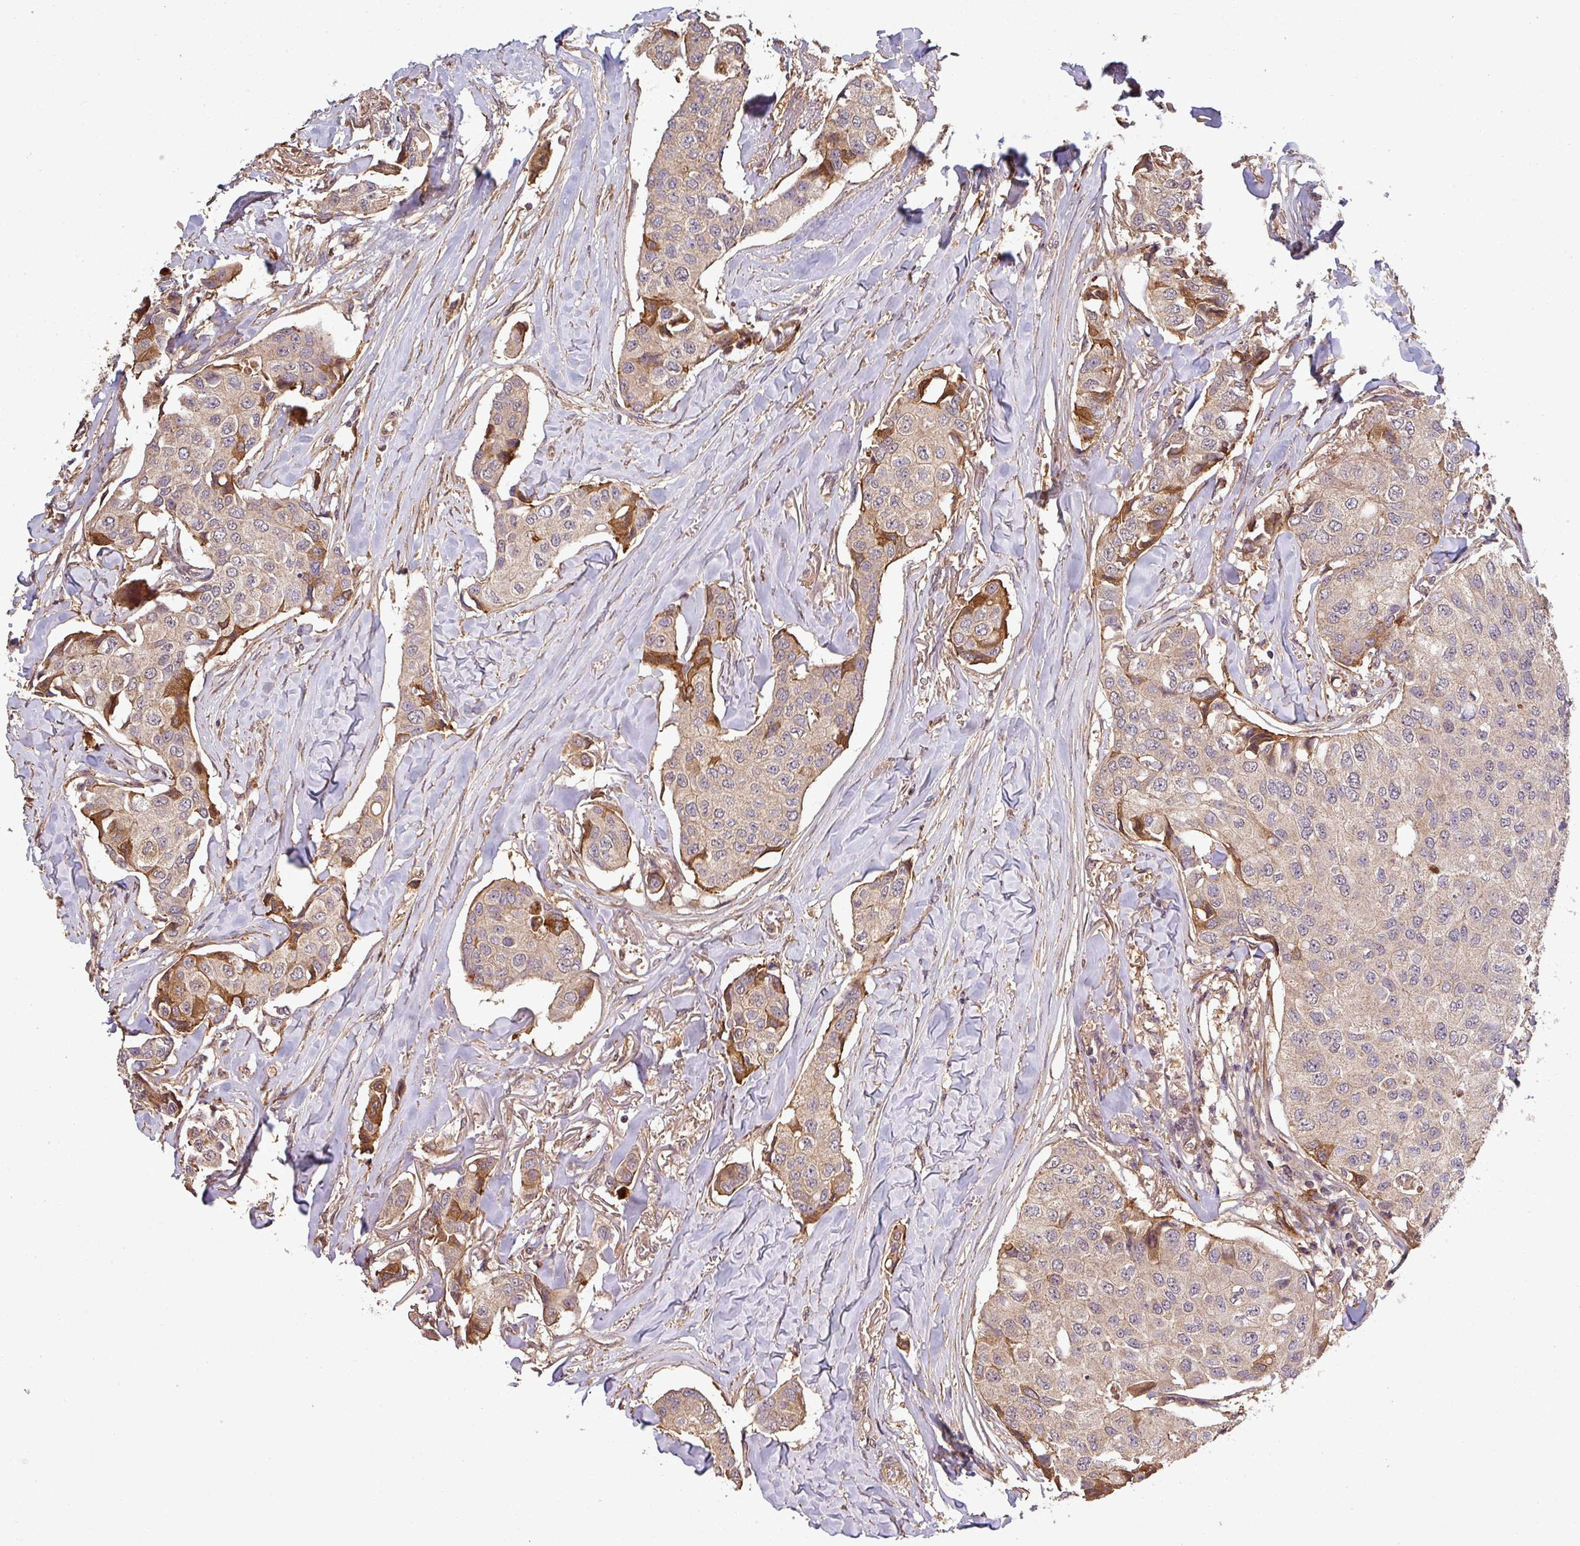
{"staining": {"intensity": "moderate", "quantity": "<25%", "location": "cytoplasmic/membranous"}, "tissue": "breast cancer", "cell_type": "Tumor cells", "image_type": "cancer", "snomed": [{"axis": "morphology", "description": "Duct carcinoma"}, {"axis": "topography", "description": "Breast"}], "caption": "Approximately <25% of tumor cells in breast cancer show moderate cytoplasmic/membranous protein staining as visualized by brown immunohistochemical staining.", "gene": "ISLR", "patient": {"sex": "female", "age": 80}}